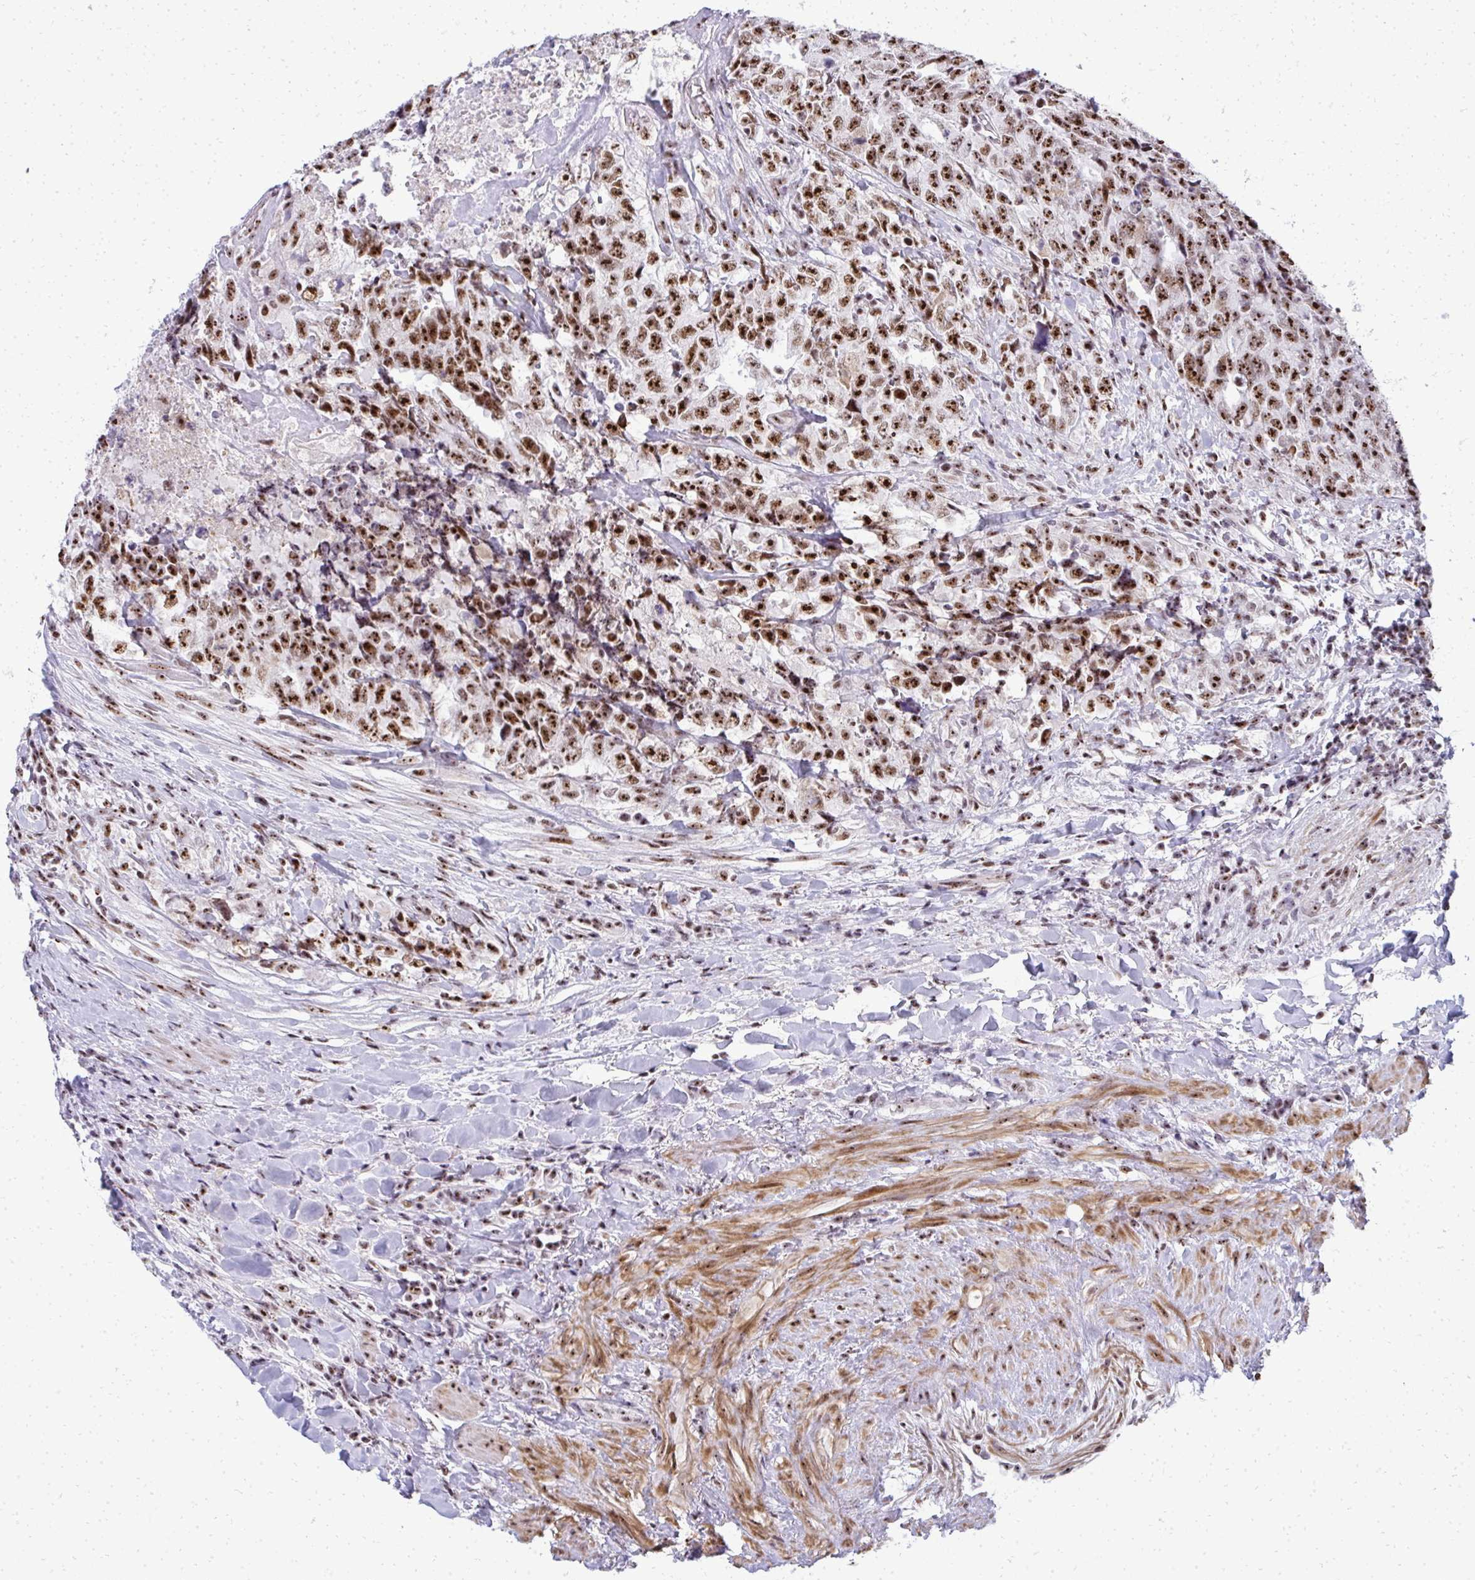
{"staining": {"intensity": "strong", "quantity": ">75%", "location": "nuclear"}, "tissue": "testis cancer", "cell_type": "Tumor cells", "image_type": "cancer", "snomed": [{"axis": "morphology", "description": "Carcinoma, Embryonal, NOS"}, {"axis": "topography", "description": "Testis"}], "caption": "Embryonal carcinoma (testis) stained with a brown dye shows strong nuclear positive positivity in approximately >75% of tumor cells.", "gene": "SIRT7", "patient": {"sex": "male", "age": 24}}